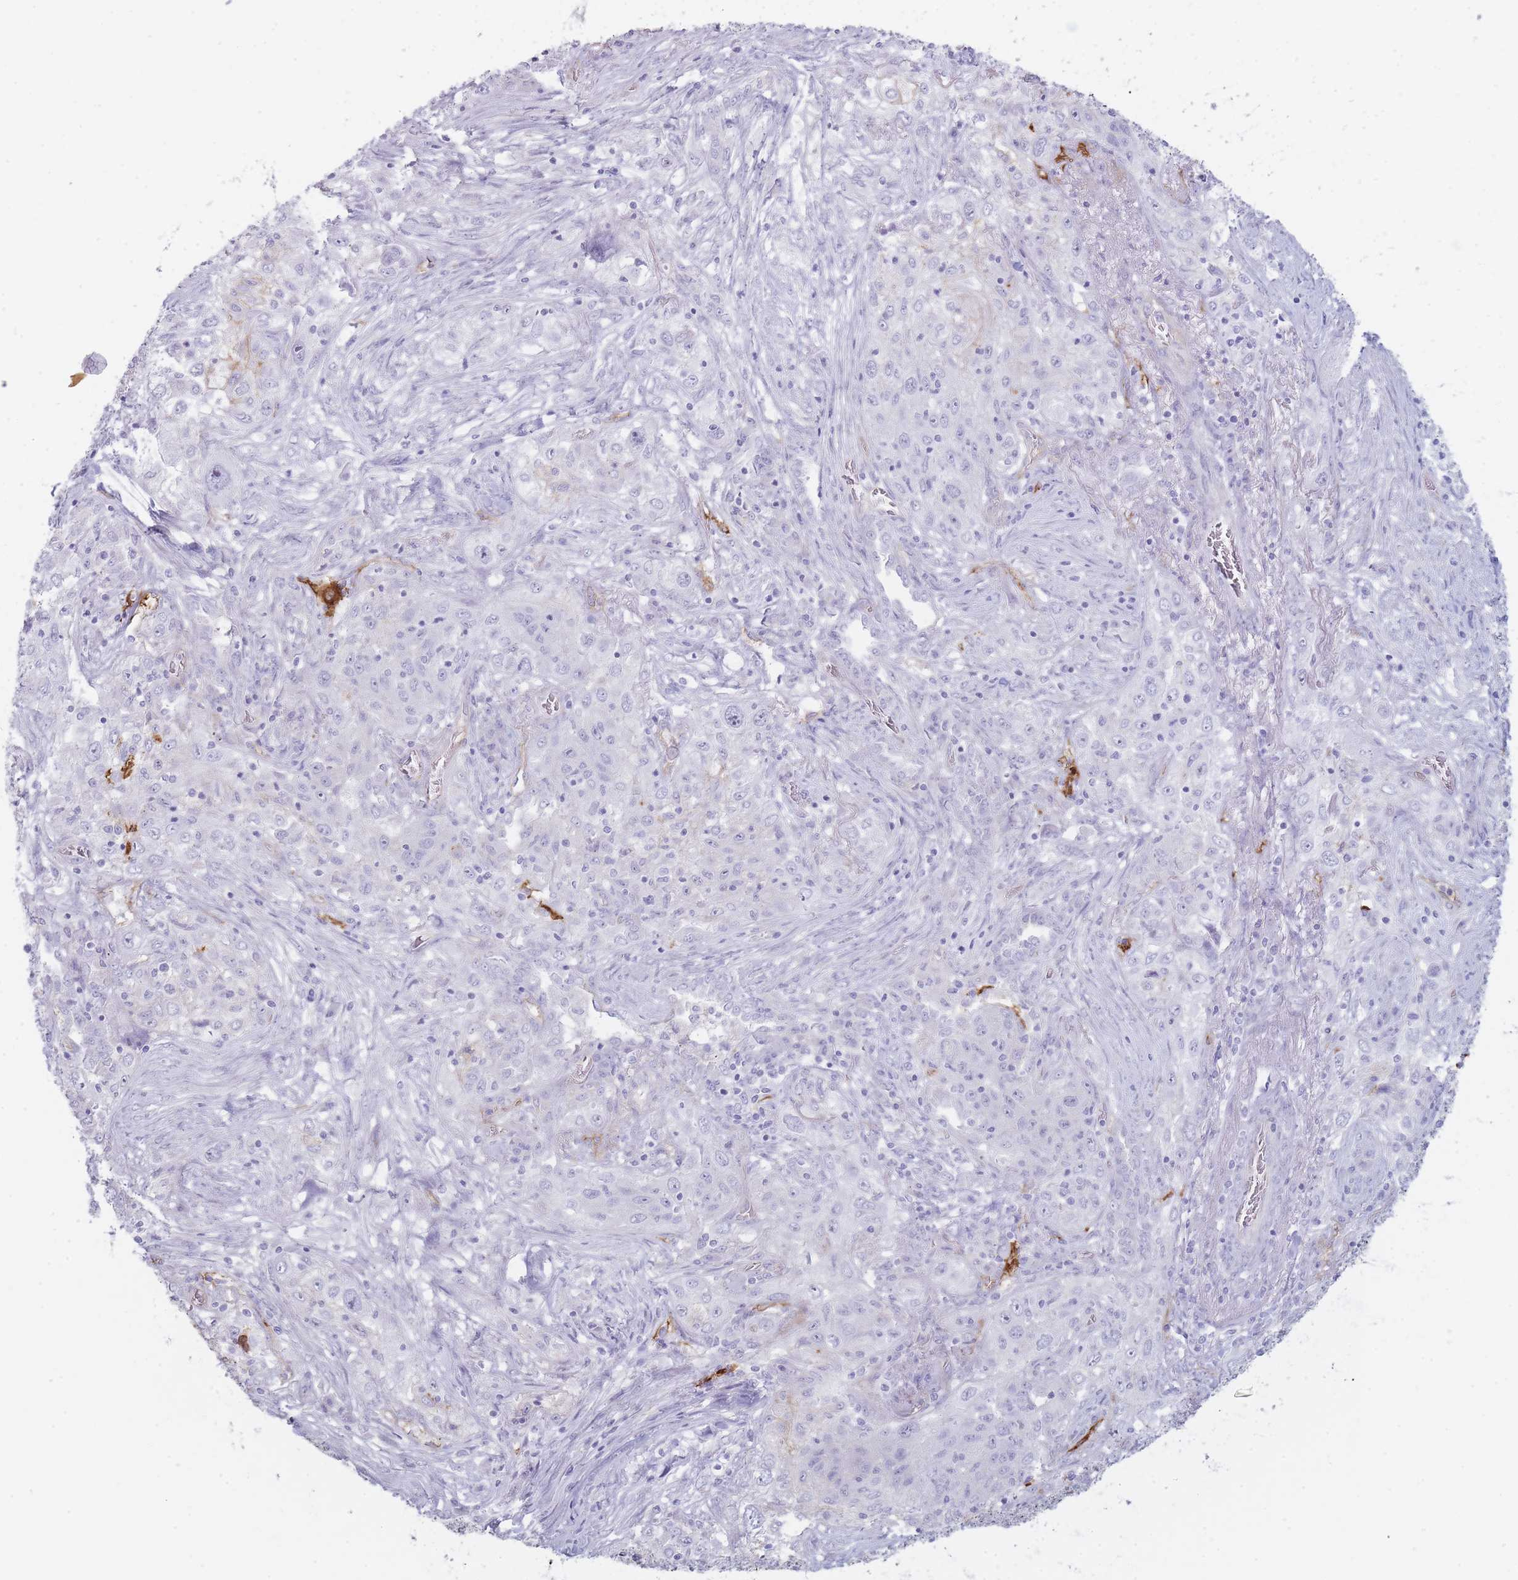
{"staining": {"intensity": "negative", "quantity": "none", "location": "none"}, "tissue": "lung cancer", "cell_type": "Tumor cells", "image_type": "cancer", "snomed": [{"axis": "morphology", "description": "Squamous cell carcinoma, NOS"}, {"axis": "topography", "description": "Lung"}], "caption": "Immunohistochemistry image of human lung squamous cell carcinoma stained for a protein (brown), which exhibits no positivity in tumor cells.", "gene": "UTP14A", "patient": {"sex": "female", "age": 69}}